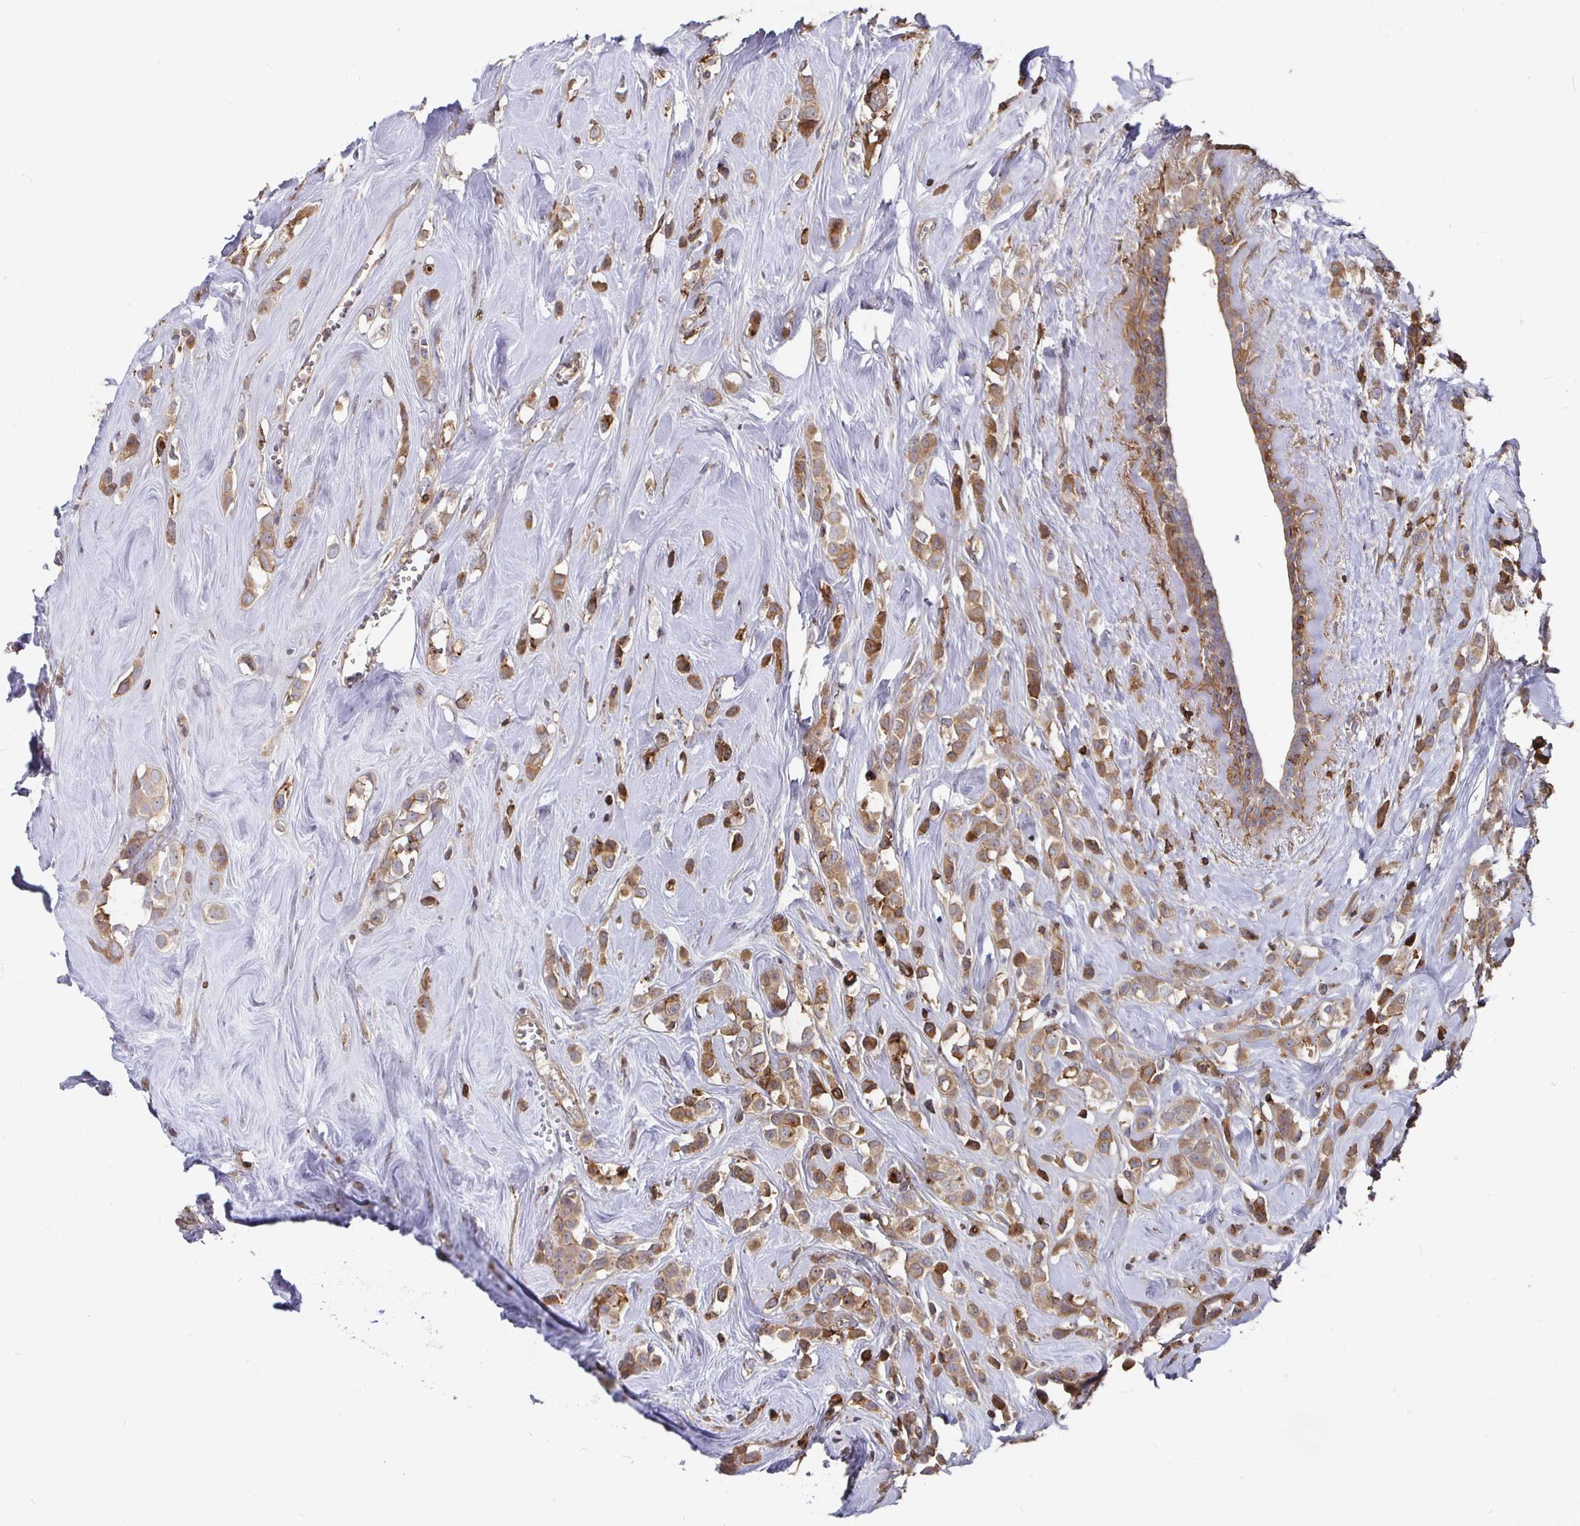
{"staining": {"intensity": "moderate", "quantity": ">75%", "location": "cytoplasmic/membranous"}, "tissue": "breast cancer", "cell_type": "Tumor cells", "image_type": "cancer", "snomed": [{"axis": "morphology", "description": "Duct carcinoma"}, {"axis": "topography", "description": "Breast"}], "caption": "High-magnification brightfield microscopy of breast invasive ductal carcinoma stained with DAB (3,3'-diaminobenzidine) (brown) and counterstained with hematoxylin (blue). tumor cells exhibit moderate cytoplasmic/membranous staining is seen in about>75% of cells. Nuclei are stained in blue.", "gene": "GJA4", "patient": {"sex": "female", "age": 80}}